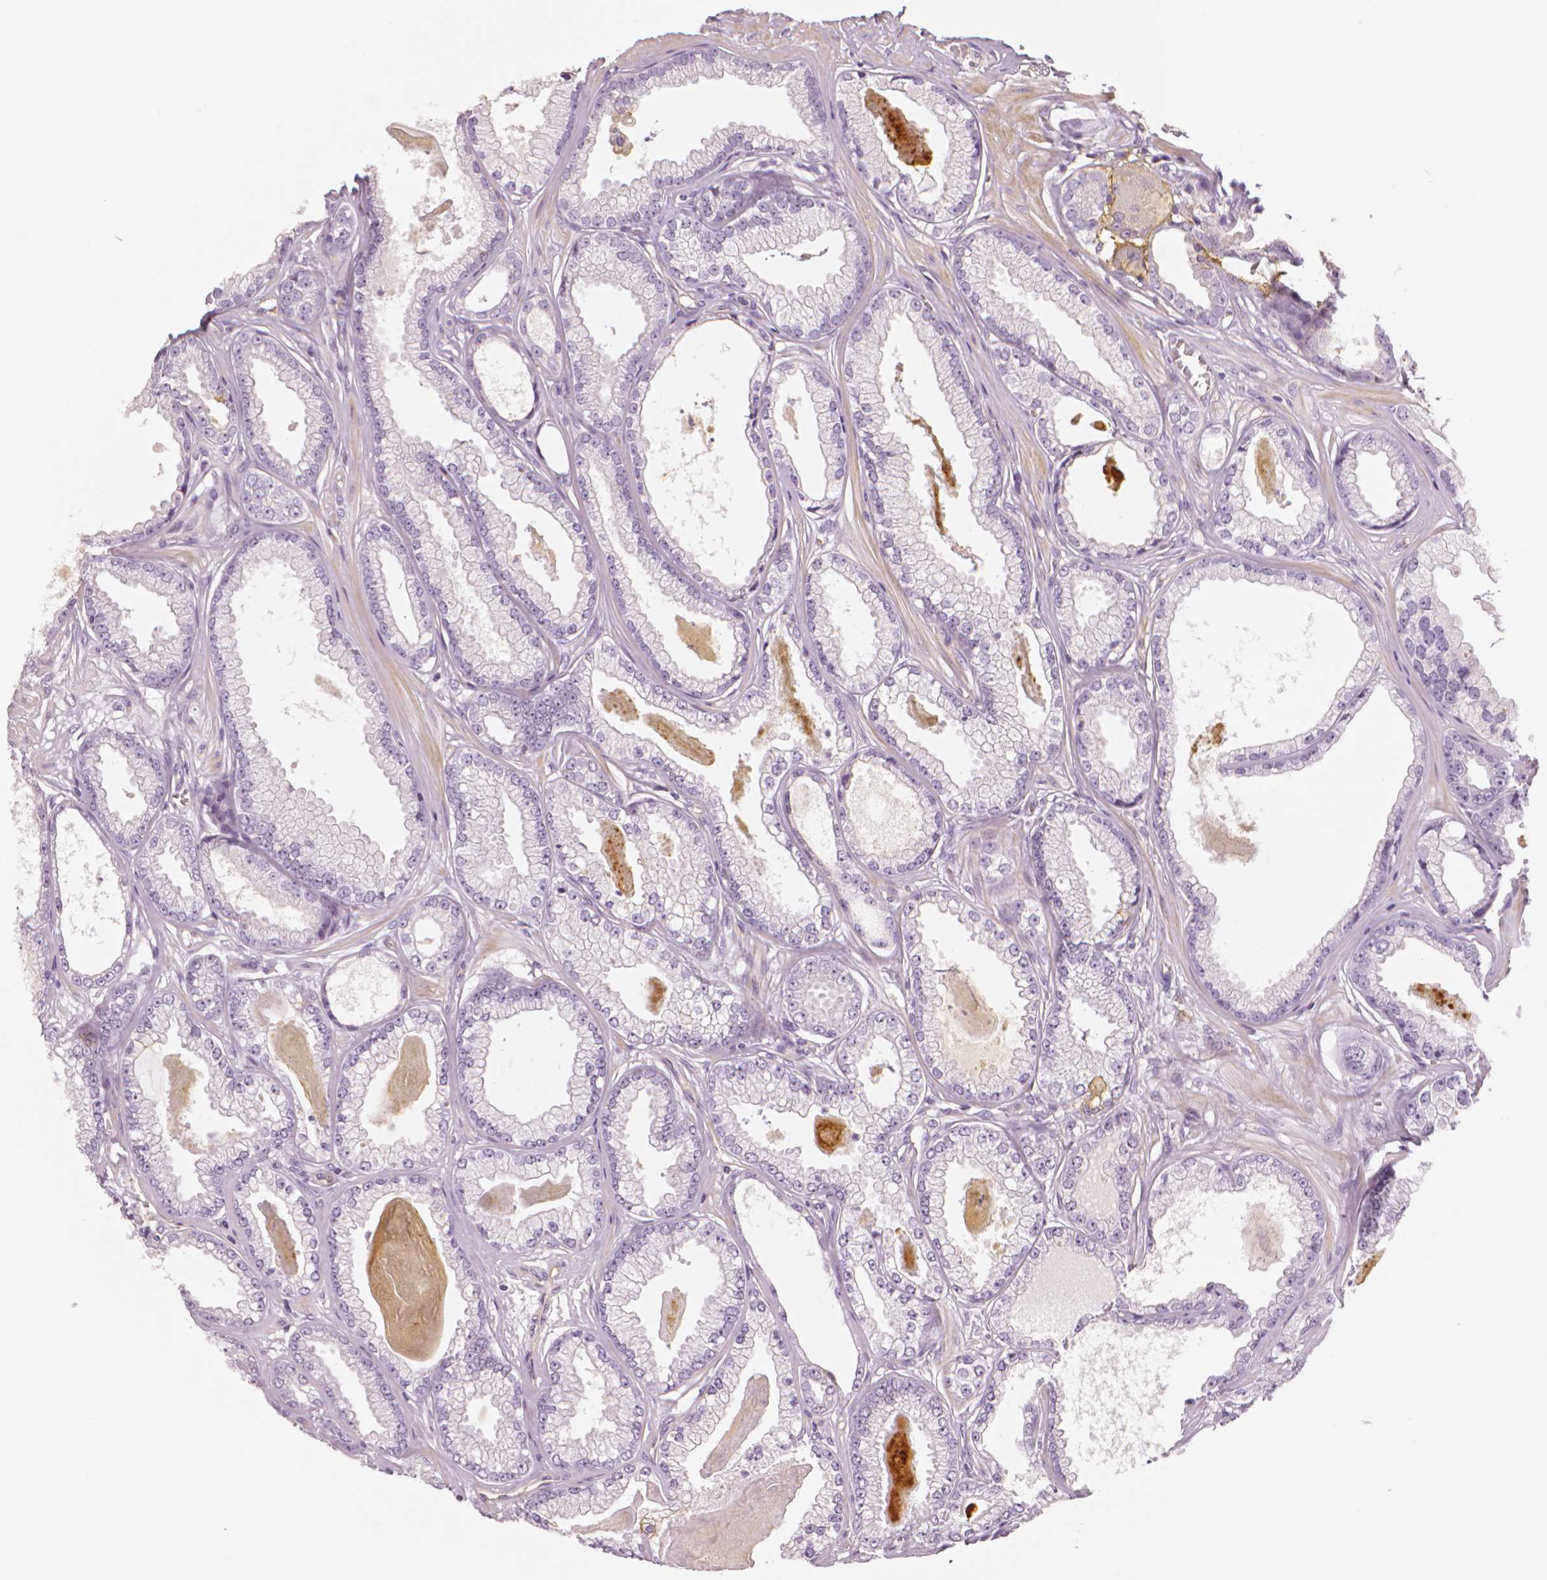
{"staining": {"intensity": "negative", "quantity": "none", "location": "none"}, "tissue": "prostate cancer", "cell_type": "Tumor cells", "image_type": "cancer", "snomed": [{"axis": "morphology", "description": "Adenocarcinoma, Low grade"}, {"axis": "topography", "description": "Prostate"}], "caption": "Histopathology image shows no protein expression in tumor cells of prostate cancer tissue.", "gene": "MKI67", "patient": {"sex": "male", "age": 64}}